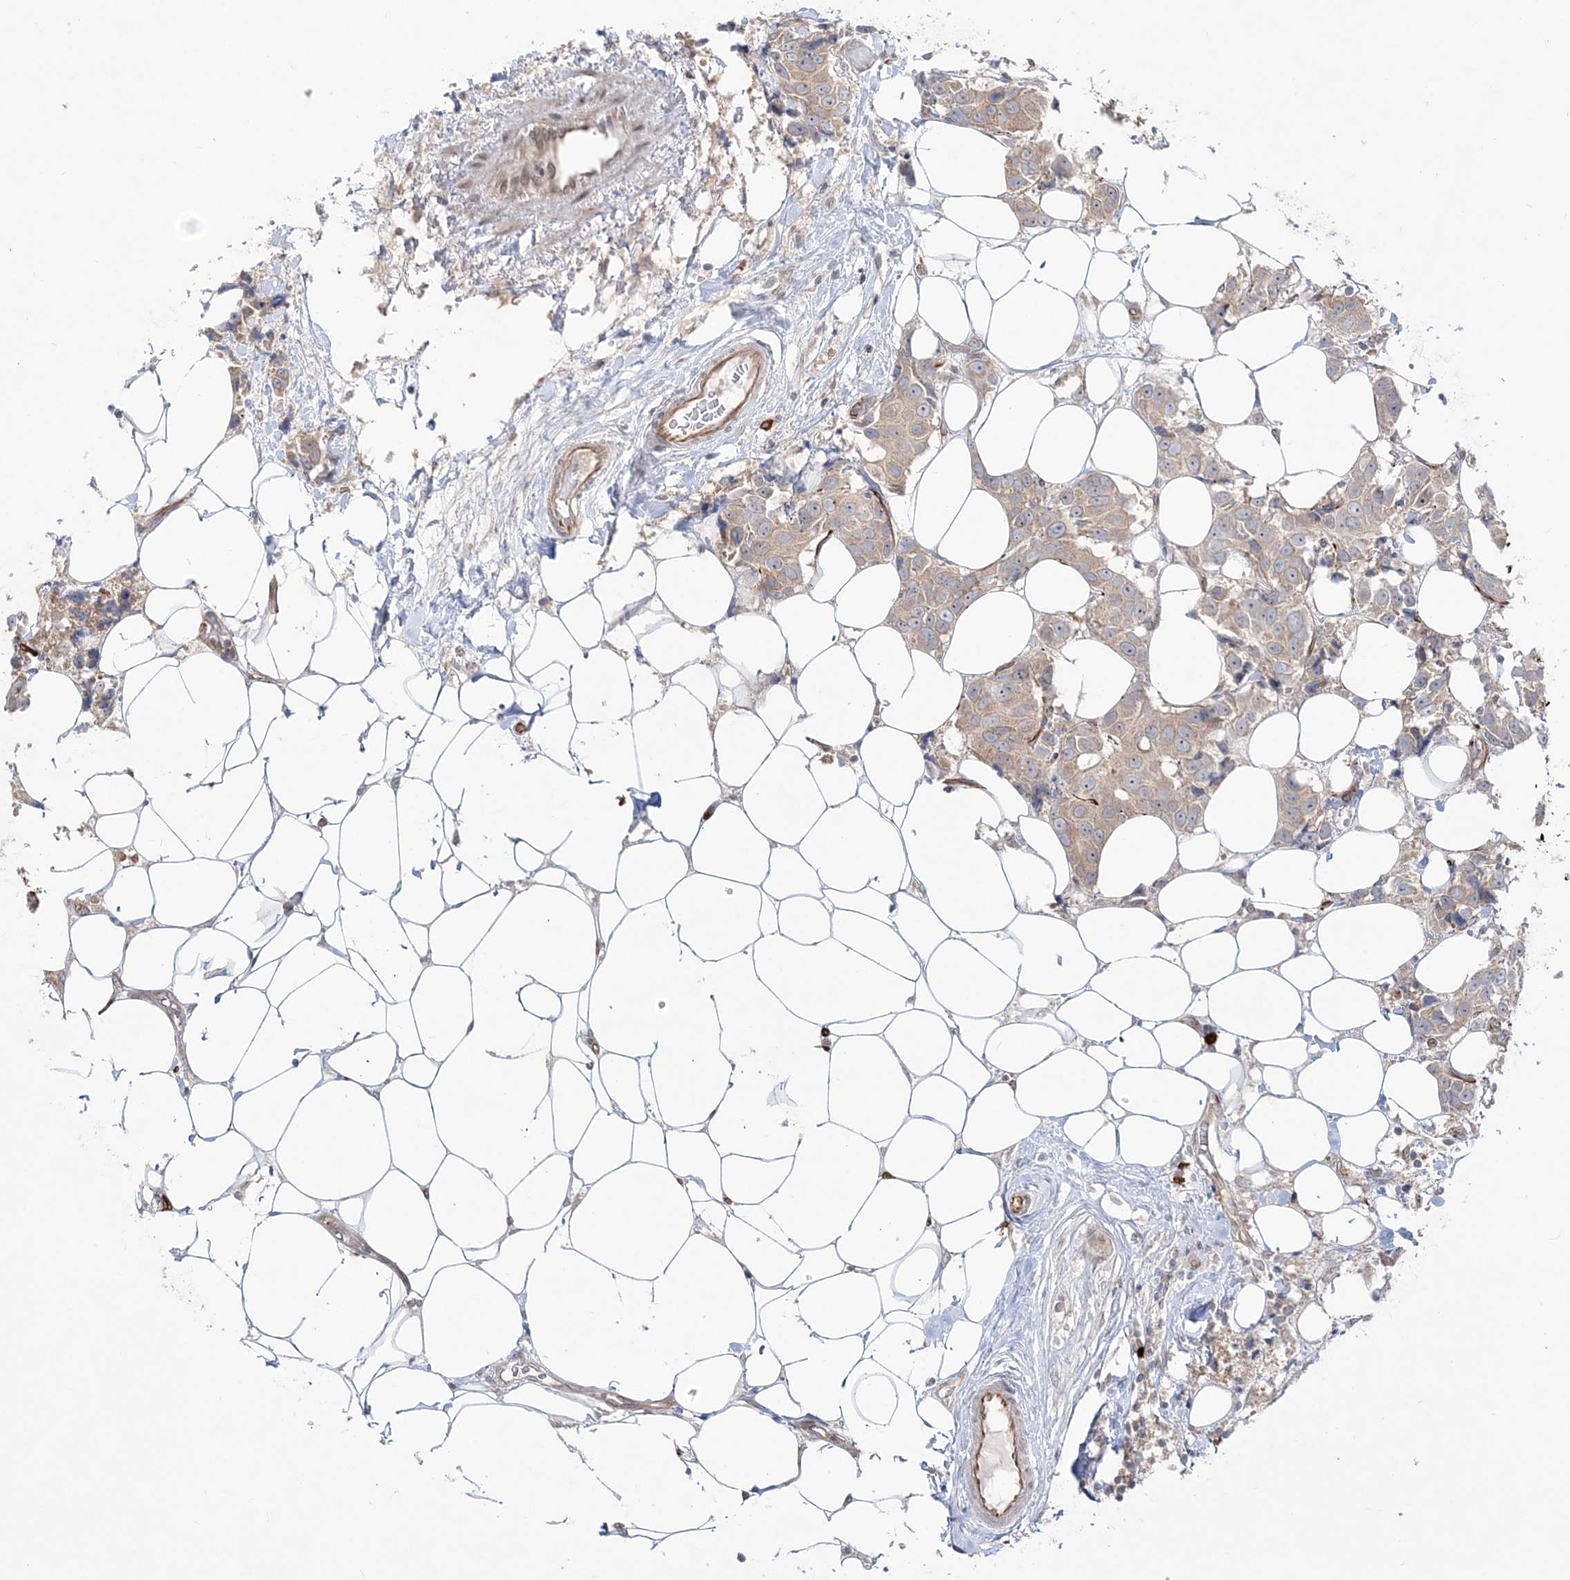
{"staining": {"intensity": "weak", "quantity": ">75%", "location": "cytoplasmic/membranous"}, "tissue": "breast cancer", "cell_type": "Tumor cells", "image_type": "cancer", "snomed": [{"axis": "morphology", "description": "Normal tissue, NOS"}, {"axis": "morphology", "description": "Duct carcinoma"}, {"axis": "topography", "description": "Breast"}], "caption": "Immunohistochemical staining of human breast cancer (intraductal carcinoma) exhibits low levels of weak cytoplasmic/membranous protein staining in about >75% of tumor cells.", "gene": "DHX57", "patient": {"sex": "female", "age": 39}}